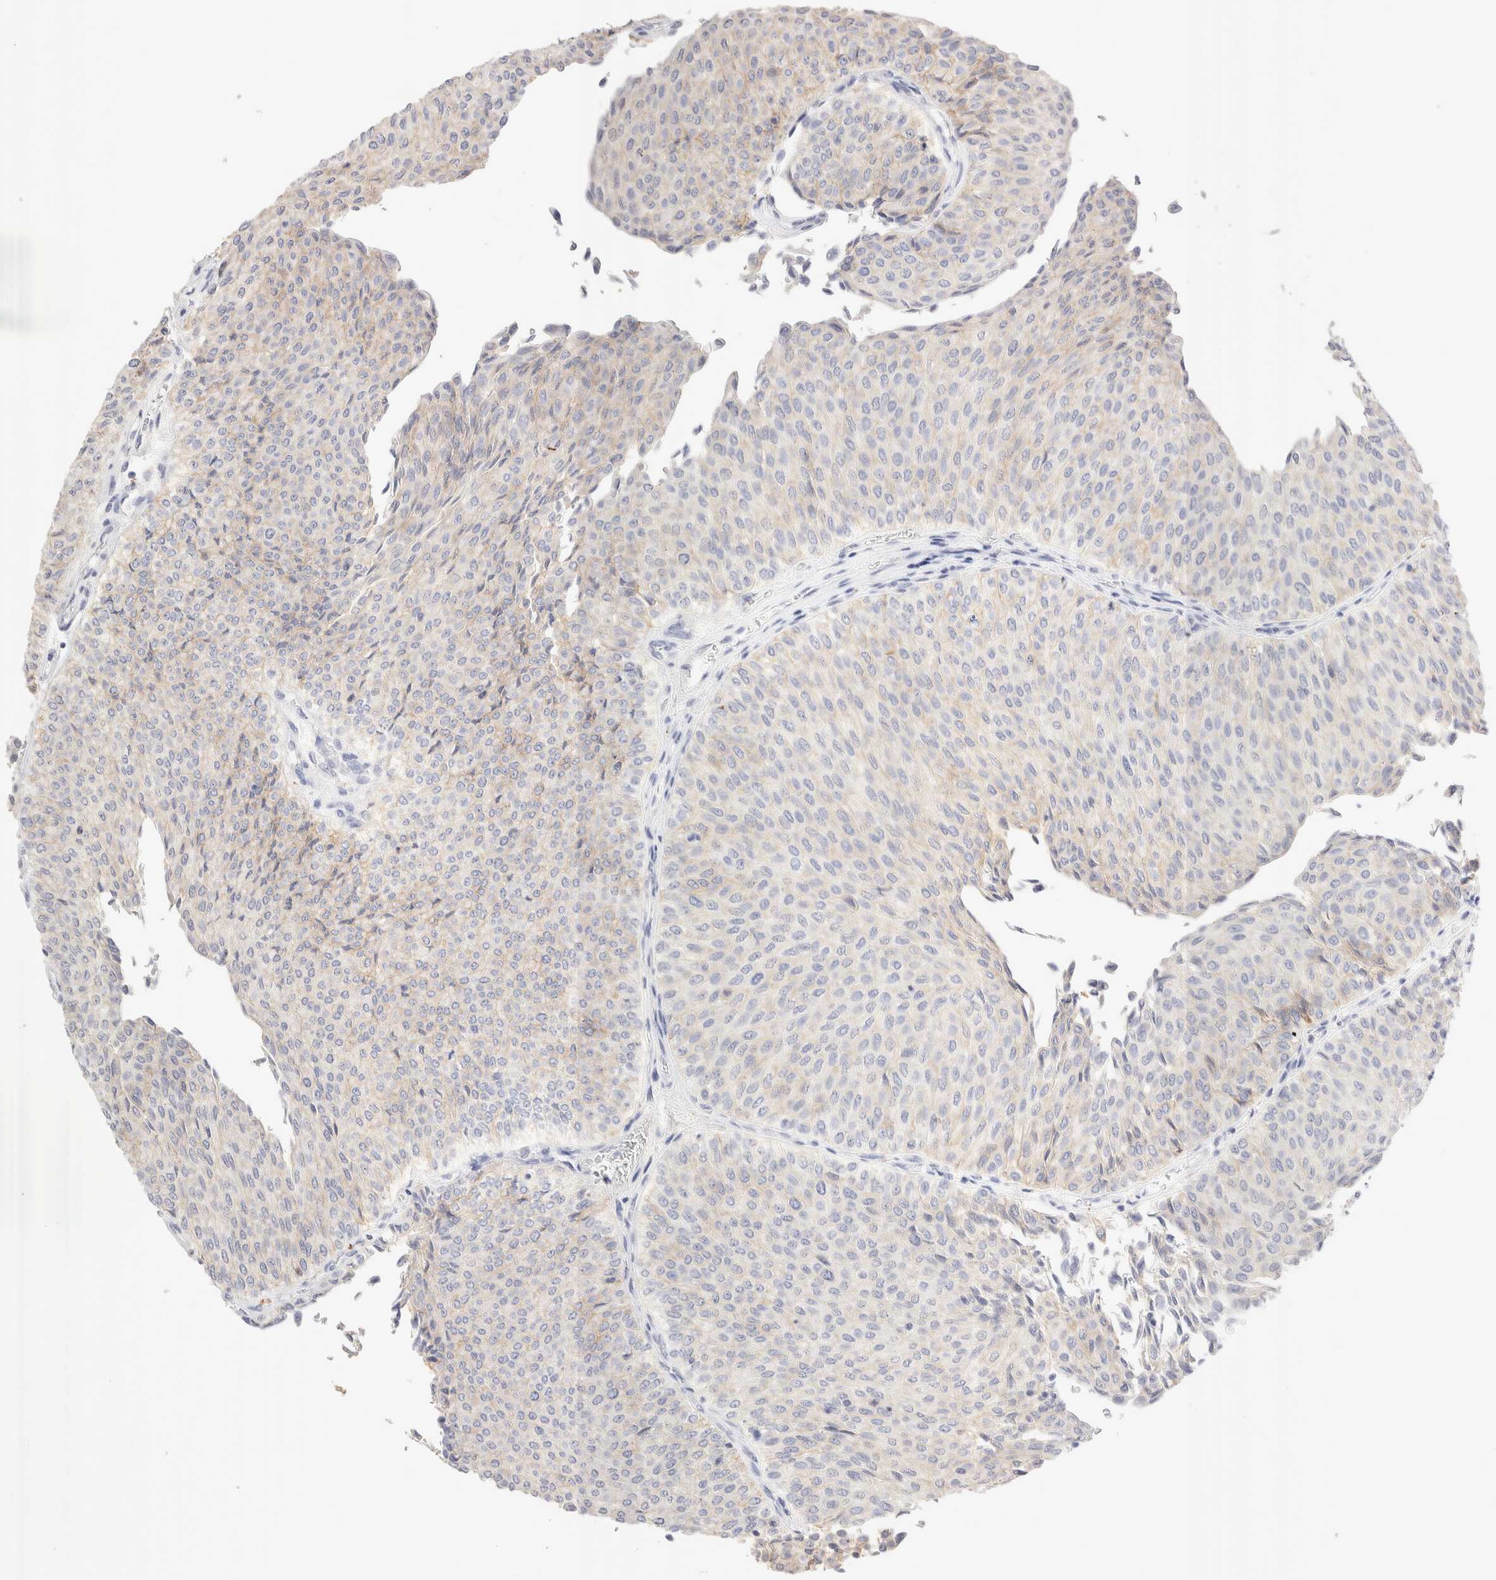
{"staining": {"intensity": "weak", "quantity": "<25%", "location": "cytoplasmic/membranous"}, "tissue": "urothelial cancer", "cell_type": "Tumor cells", "image_type": "cancer", "snomed": [{"axis": "morphology", "description": "Urothelial carcinoma, Low grade"}, {"axis": "topography", "description": "Urinary bladder"}], "caption": "This is an immunohistochemistry (IHC) histopathology image of low-grade urothelial carcinoma. There is no positivity in tumor cells.", "gene": "EPCAM", "patient": {"sex": "male", "age": 78}}